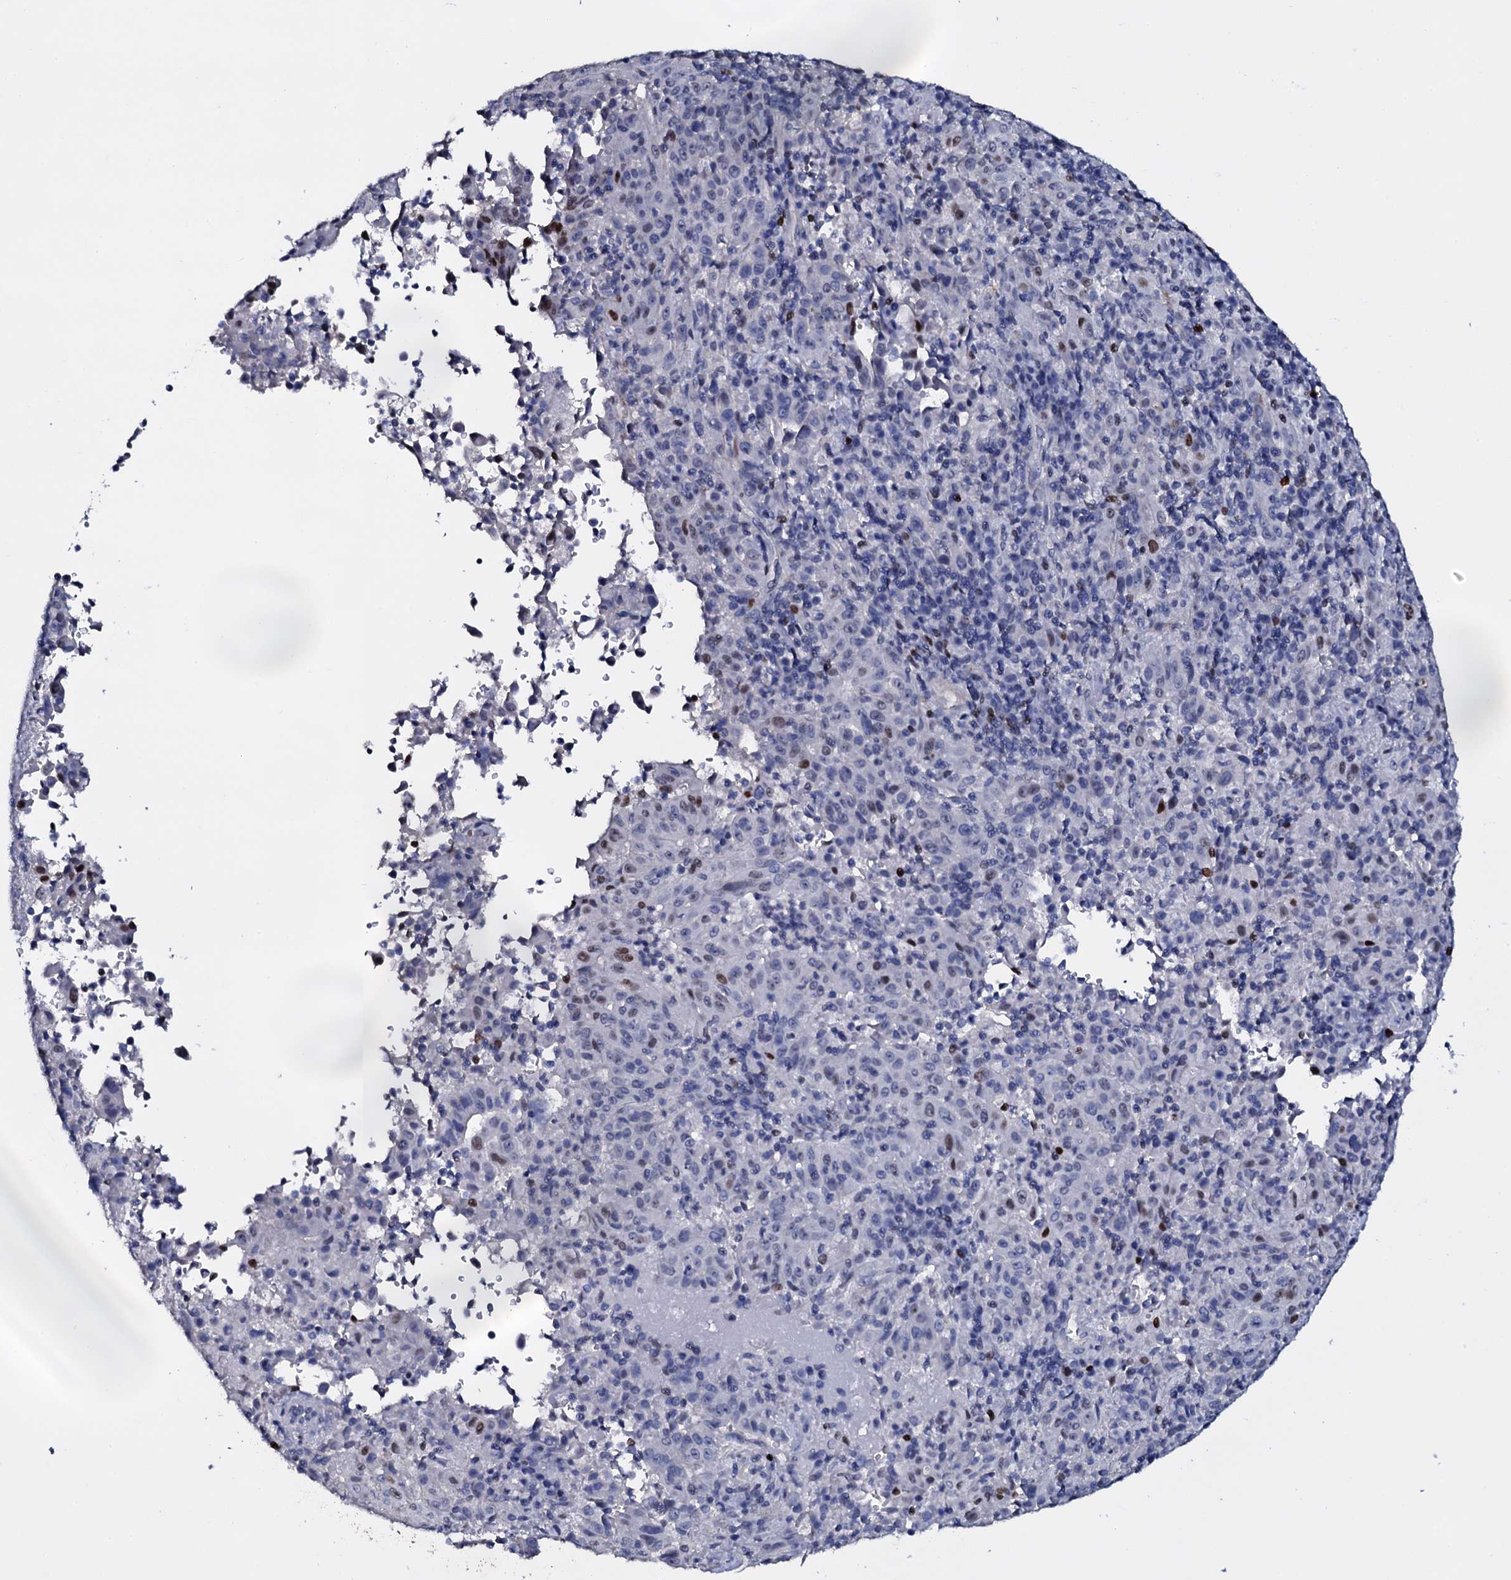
{"staining": {"intensity": "moderate", "quantity": "<25%", "location": "nuclear"}, "tissue": "pancreatic cancer", "cell_type": "Tumor cells", "image_type": "cancer", "snomed": [{"axis": "morphology", "description": "Adenocarcinoma, NOS"}, {"axis": "topography", "description": "Pancreas"}], "caption": "Adenocarcinoma (pancreatic) tissue exhibits moderate nuclear staining in approximately <25% of tumor cells", "gene": "NPM2", "patient": {"sex": "male", "age": 63}}